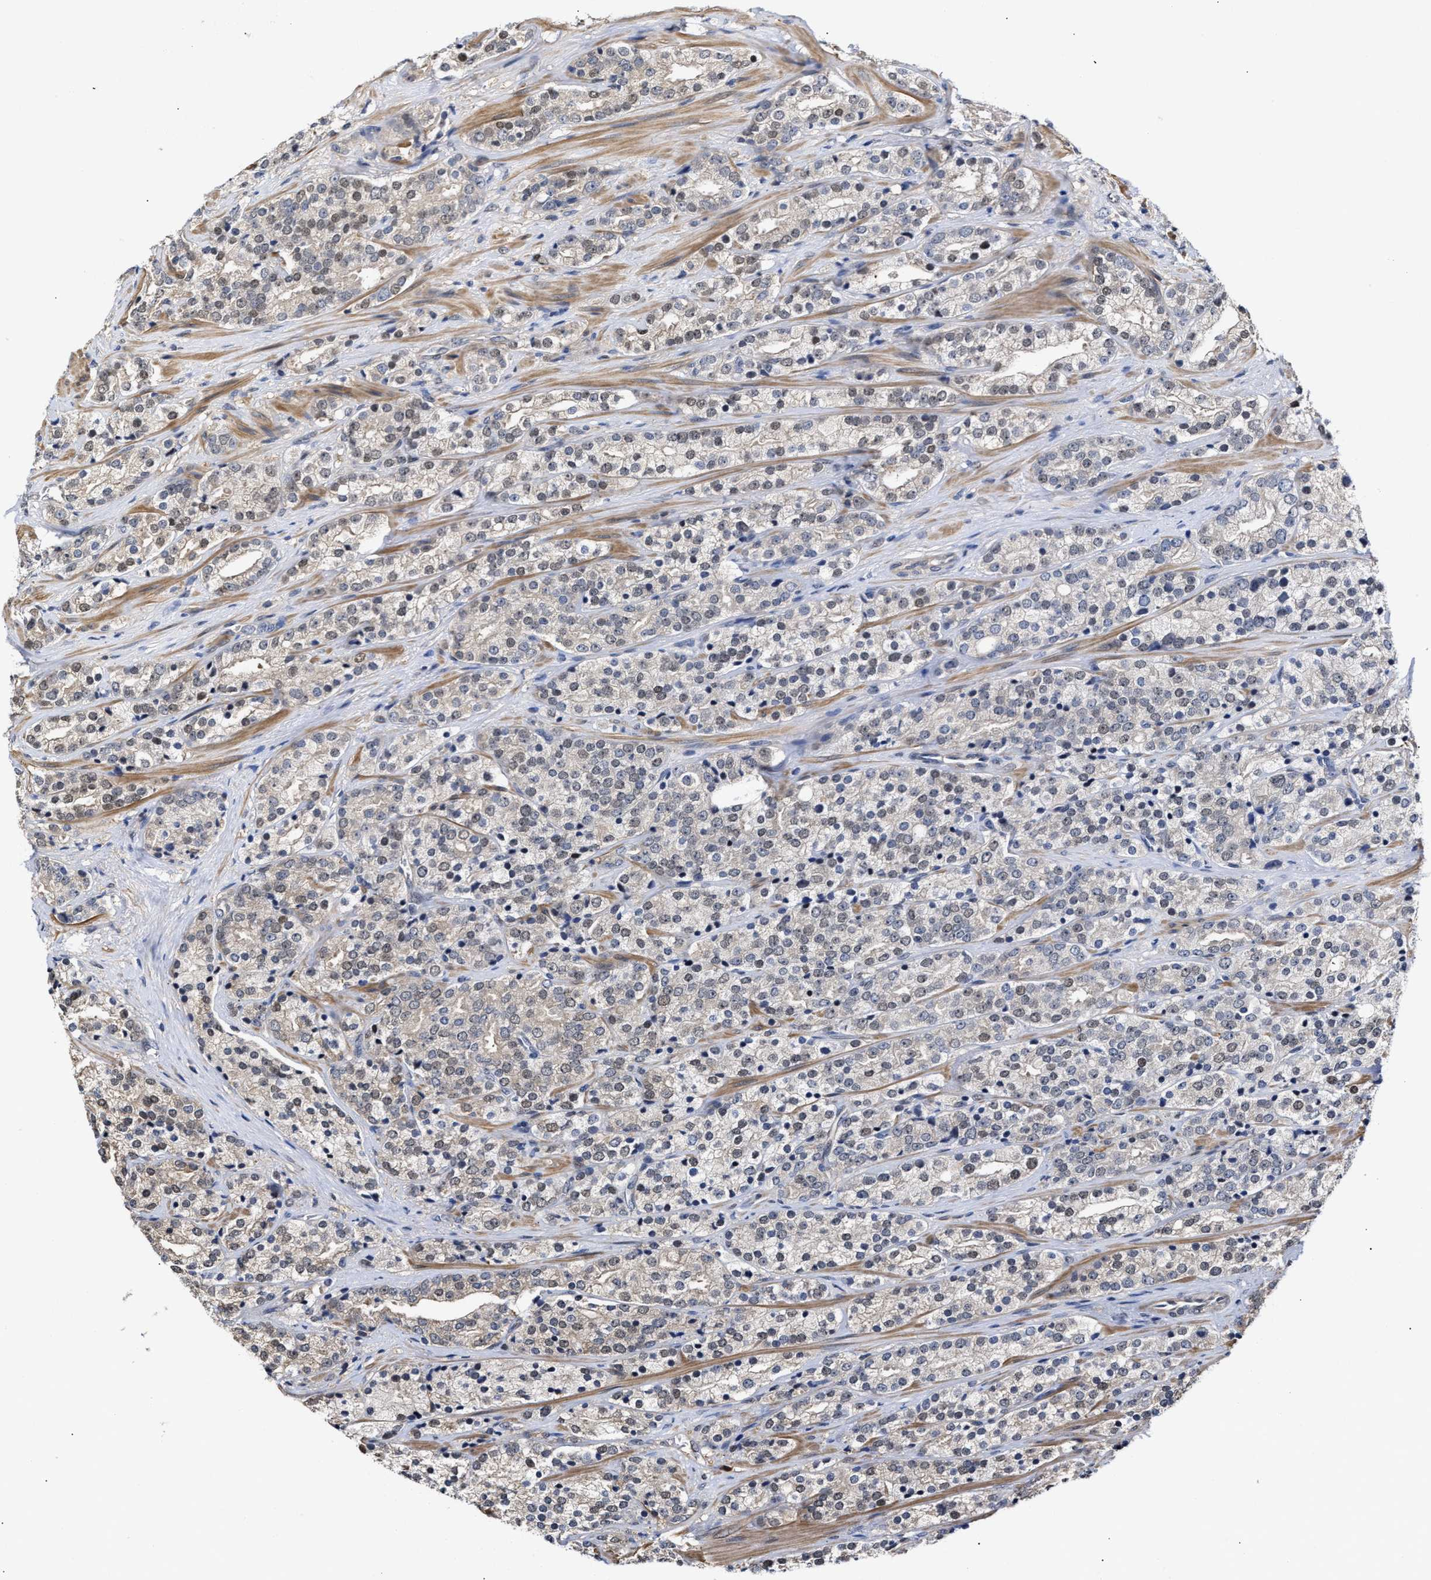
{"staining": {"intensity": "weak", "quantity": "<25%", "location": "cytoplasmic/membranous"}, "tissue": "prostate cancer", "cell_type": "Tumor cells", "image_type": "cancer", "snomed": [{"axis": "morphology", "description": "Adenocarcinoma, High grade"}, {"axis": "topography", "description": "Prostate"}], "caption": "There is no significant expression in tumor cells of prostate cancer (adenocarcinoma (high-grade)). The staining is performed using DAB (3,3'-diaminobenzidine) brown chromogen with nuclei counter-stained in using hematoxylin.", "gene": "KLHDC1", "patient": {"sex": "male", "age": 71}}